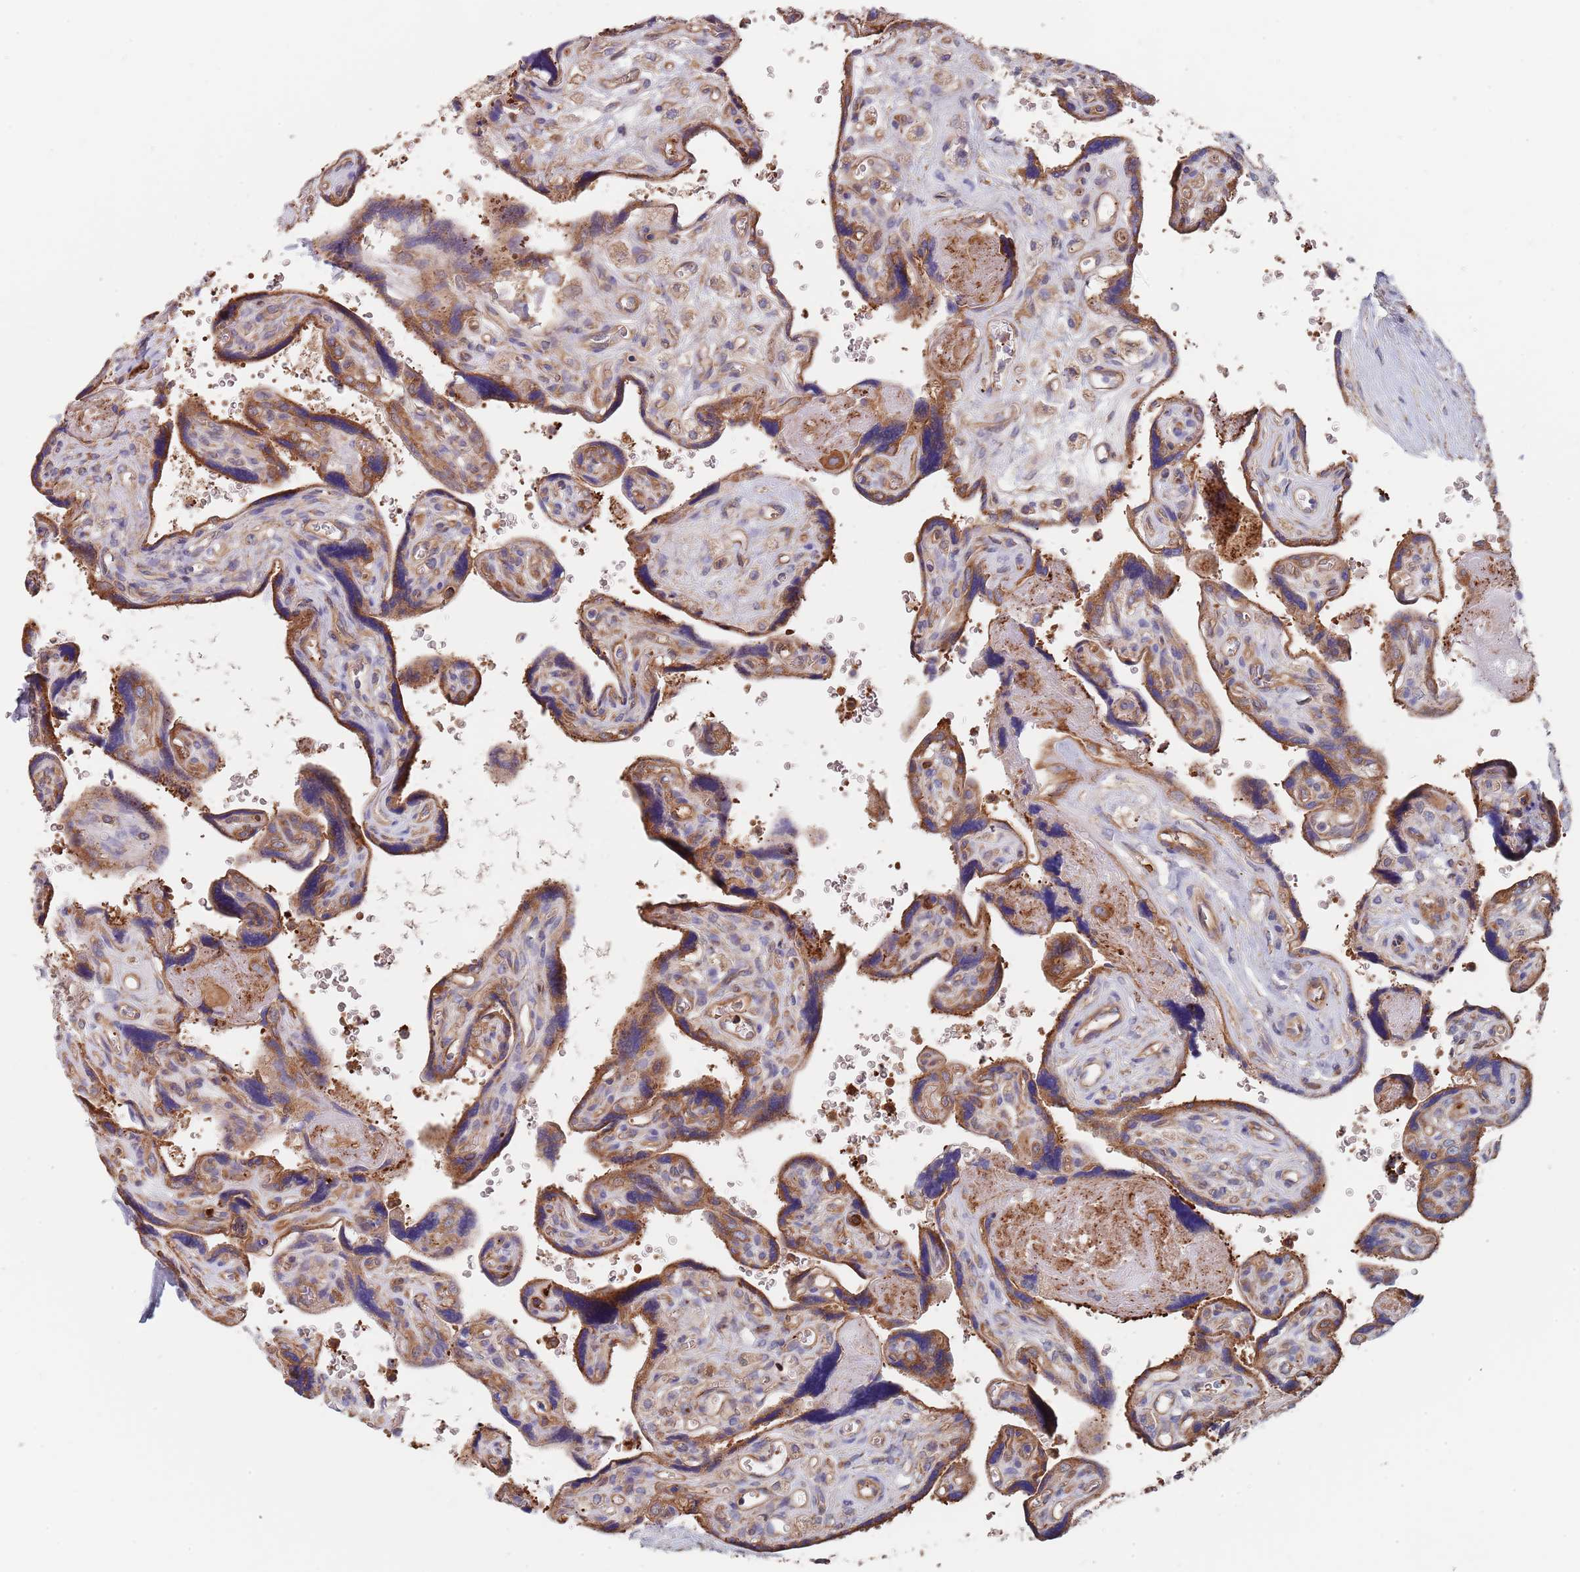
{"staining": {"intensity": "strong", "quantity": ">75%", "location": "cytoplasmic/membranous"}, "tissue": "placenta", "cell_type": "Trophoblastic cells", "image_type": "normal", "snomed": [{"axis": "morphology", "description": "Normal tissue, NOS"}, {"axis": "topography", "description": "Placenta"}], "caption": "The histopathology image exhibits a brown stain indicating the presence of a protein in the cytoplasmic/membranous of trophoblastic cells in placenta.", "gene": "DCUN1D3", "patient": {"sex": "female", "age": 39}}